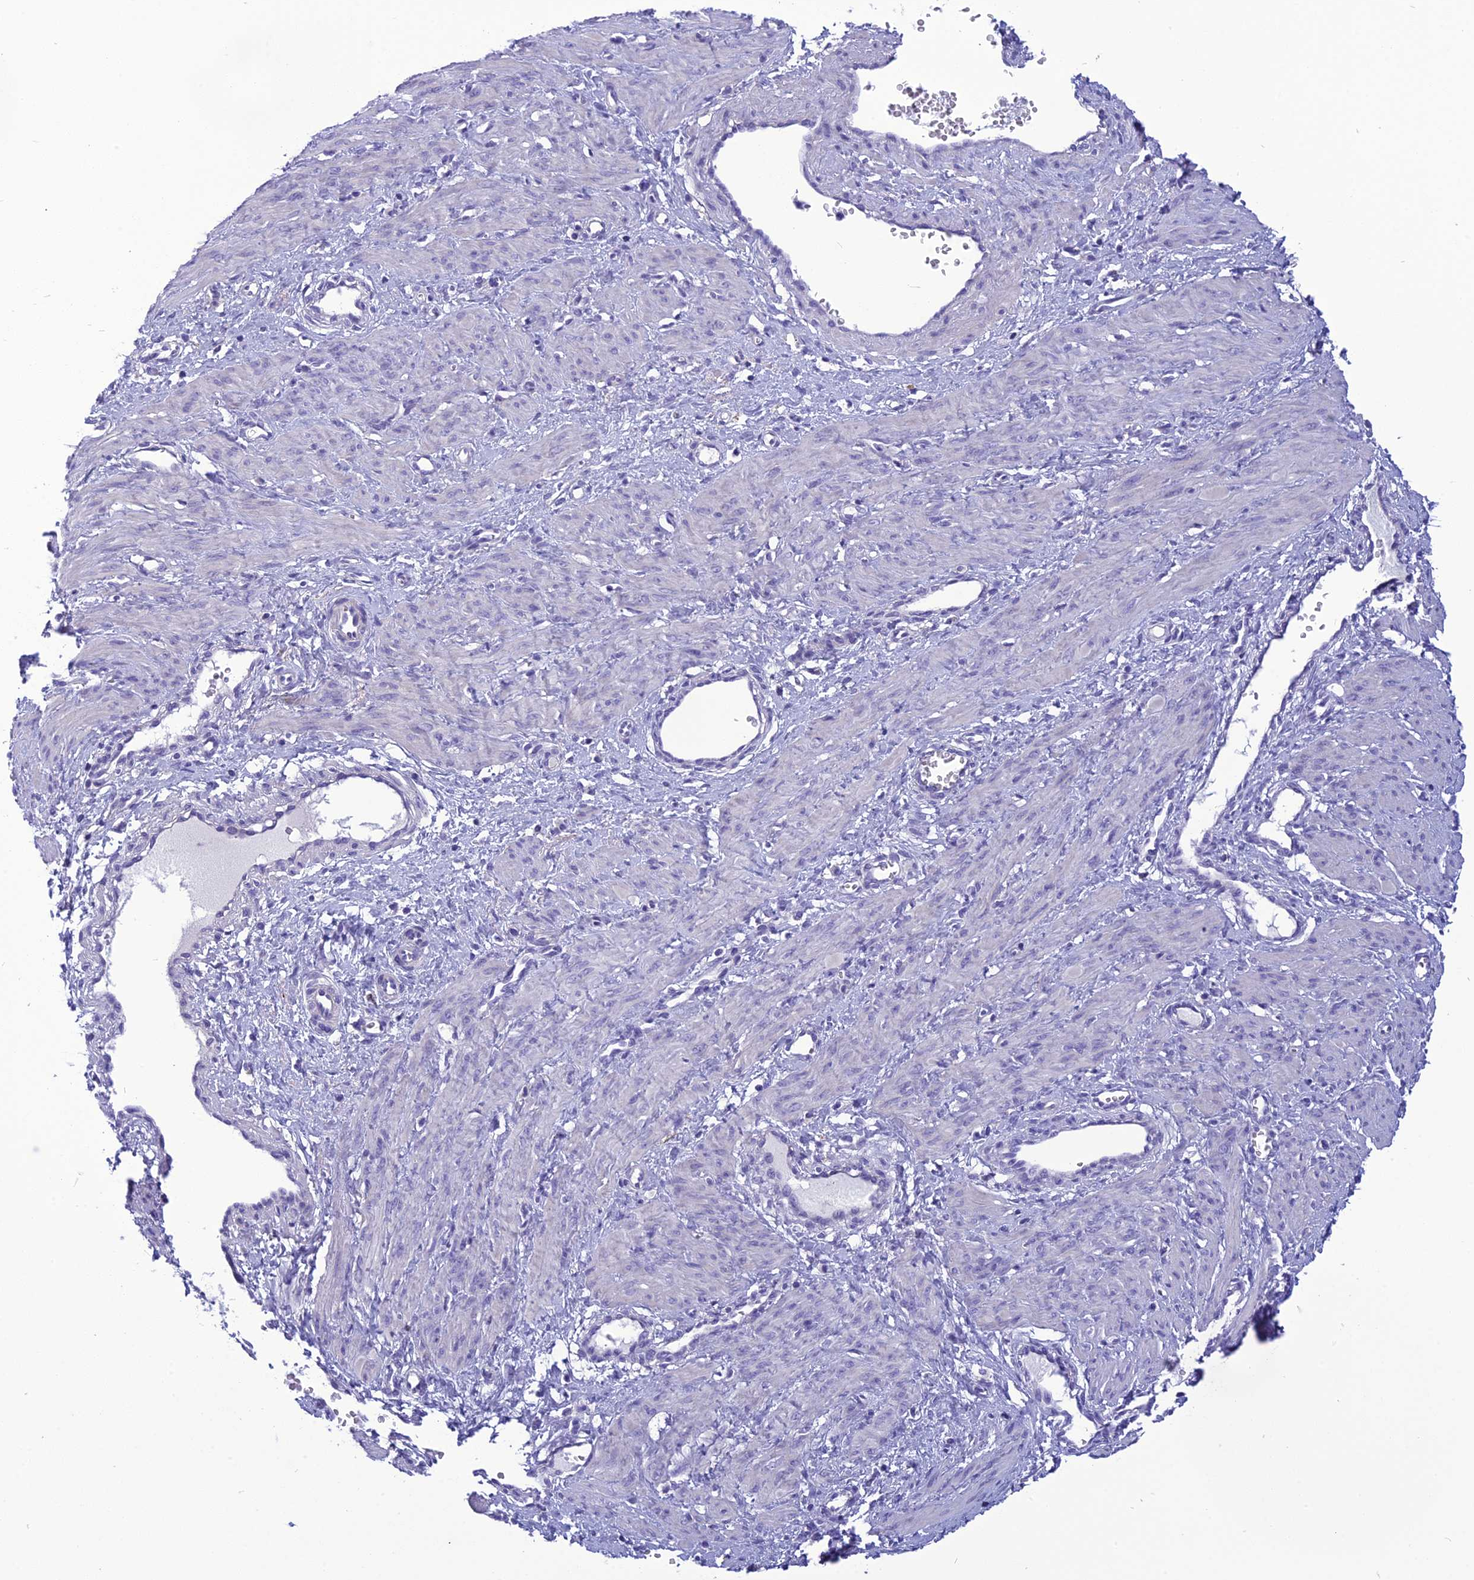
{"staining": {"intensity": "negative", "quantity": "none", "location": "none"}, "tissue": "smooth muscle", "cell_type": "Smooth muscle cells", "image_type": "normal", "snomed": [{"axis": "morphology", "description": "Normal tissue, NOS"}, {"axis": "topography", "description": "Endometrium"}], "caption": "Immunohistochemistry photomicrograph of unremarkable smooth muscle: human smooth muscle stained with DAB (3,3'-diaminobenzidine) shows no significant protein expression in smooth muscle cells. (Brightfield microscopy of DAB (3,3'-diaminobenzidine) immunohistochemistry at high magnification).", "gene": "BBS2", "patient": {"sex": "female", "age": 33}}